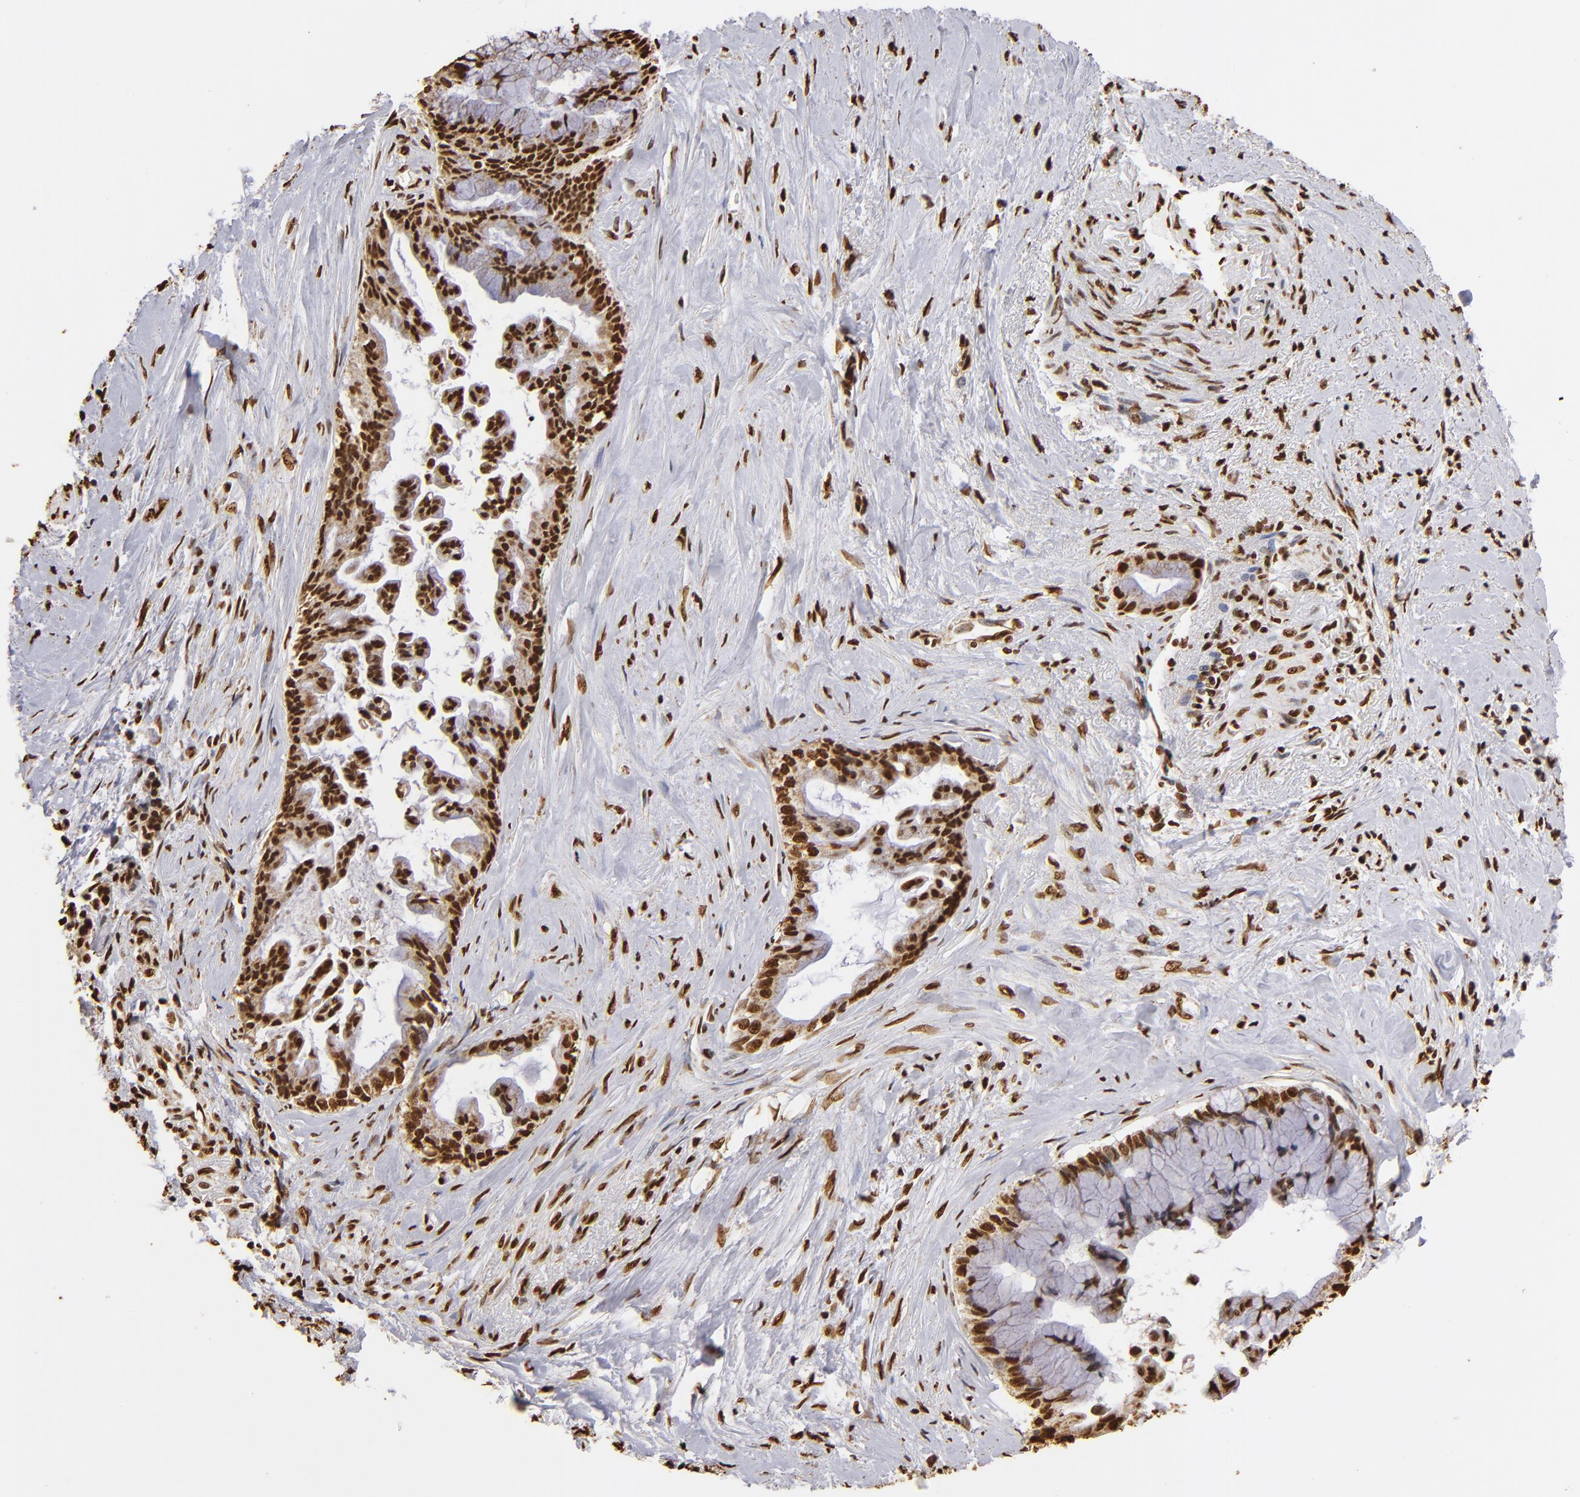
{"staining": {"intensity": "strong", "quantity": ">75%", "location": "nuclear"}, "tissue": "pancreatic cancer", "cell_type": "Tumor cells", "image_type": "cancer", "snomed": [{"axis": "morphology", "description": "Adenocarcinoma, NOS"}, {"axis": "topography", "description": "Pancreas"}], "caption": "Pancreatic cancer stained with immunohistochemistry (IHC) exhibits strong nuclear positivity in approximately >75% of tumor cells.", "gene": "ILF3", "patient": {"sex": "male", "age": 59}}